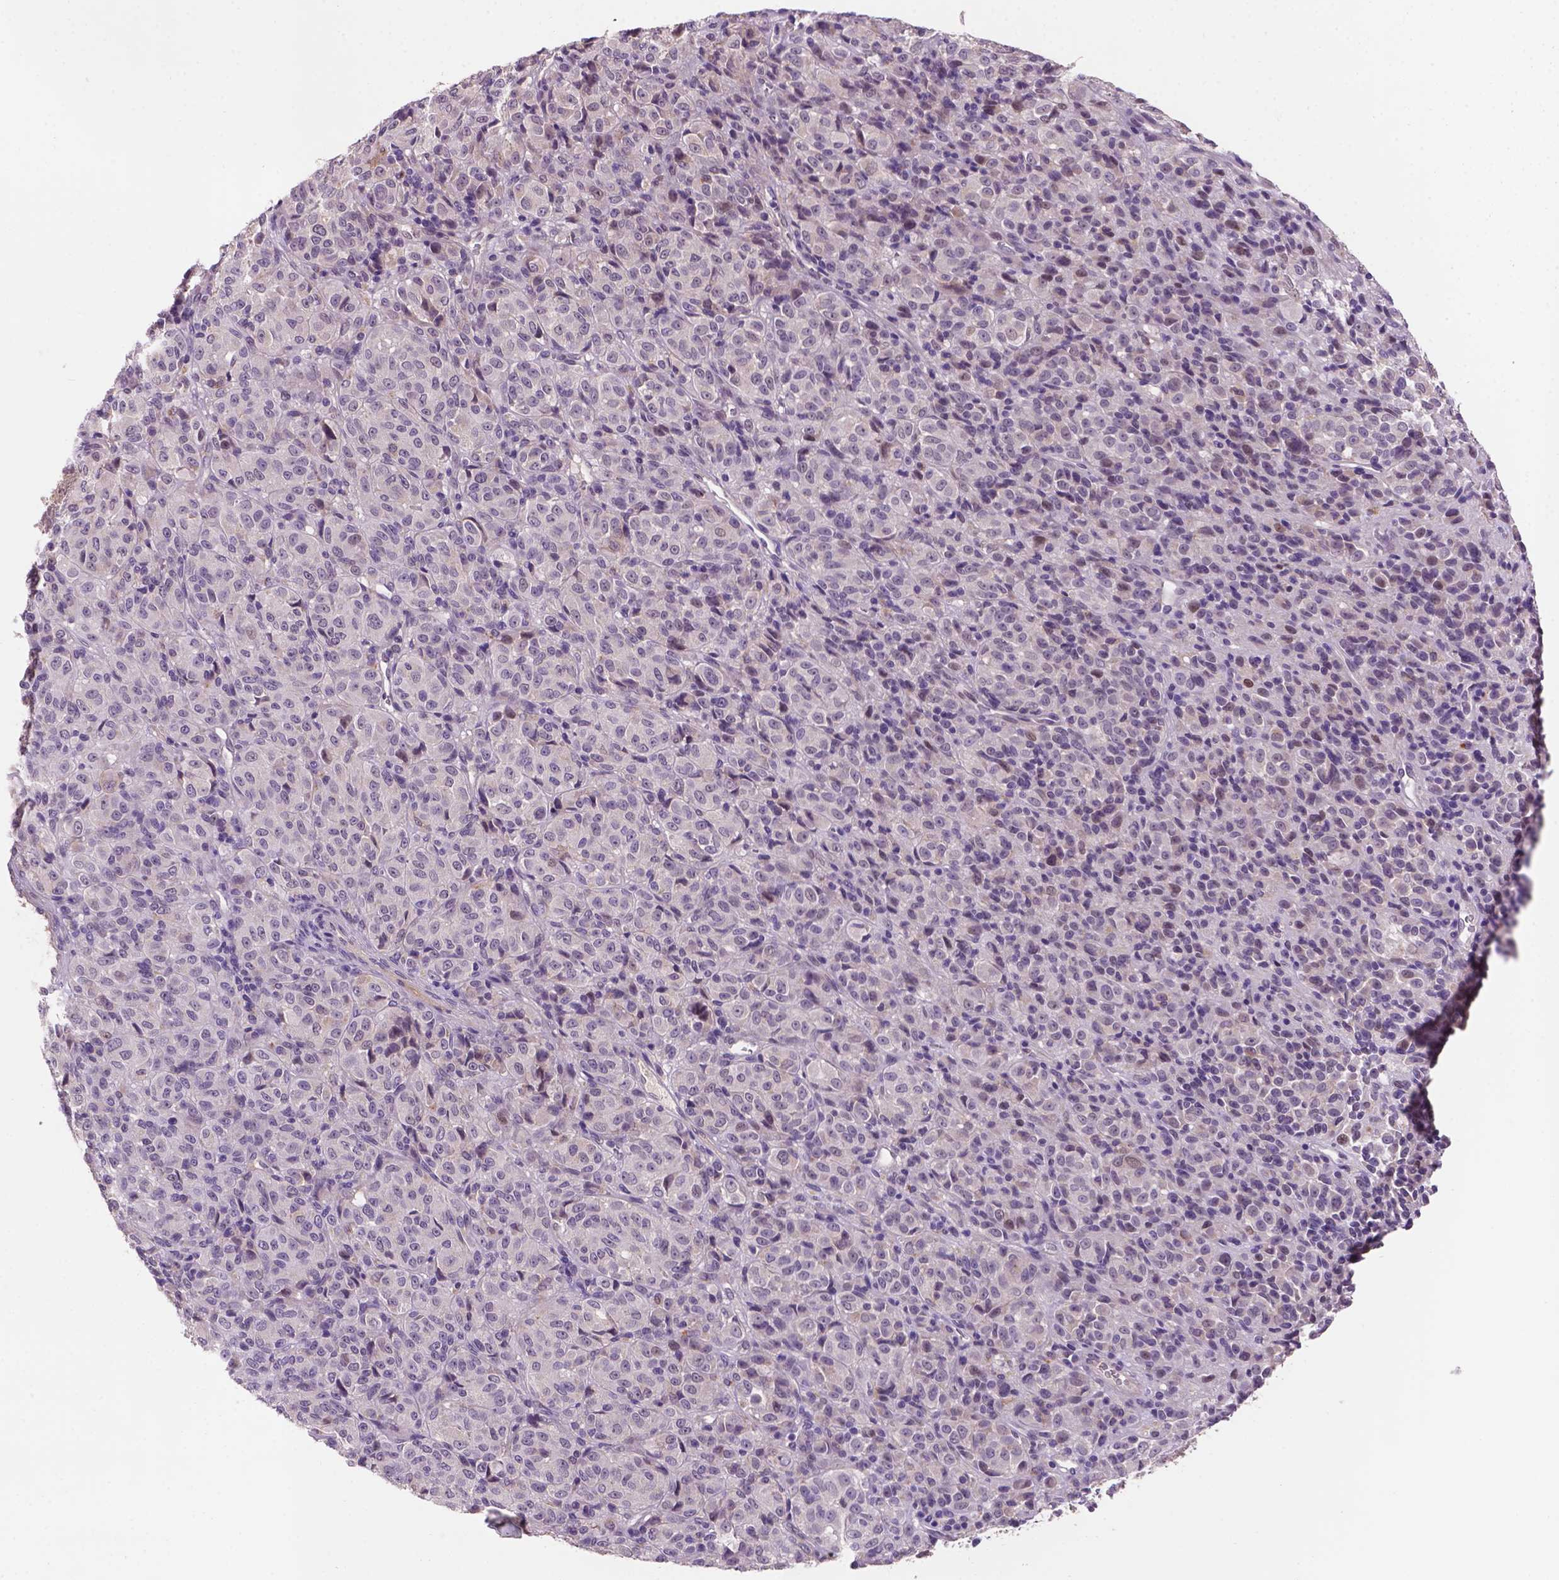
{"staining": {"intensity": "negative", "quantity": "none", "location": "none"}, "tissue": "melanoma", "cell_type": "Tumor cells", "image_type": "cancer", "snomed": [{"axis": "morphology", "description": "Malignant melanoma, Metastatic site"}, {"axis": "topography", "description": "Brain"}], "caption": "Histopathology image shows no significant protein expression in tumor cells of melanoma.", "gene": "GXYLT2", "patient": {"sex": "female", "age": 56}}